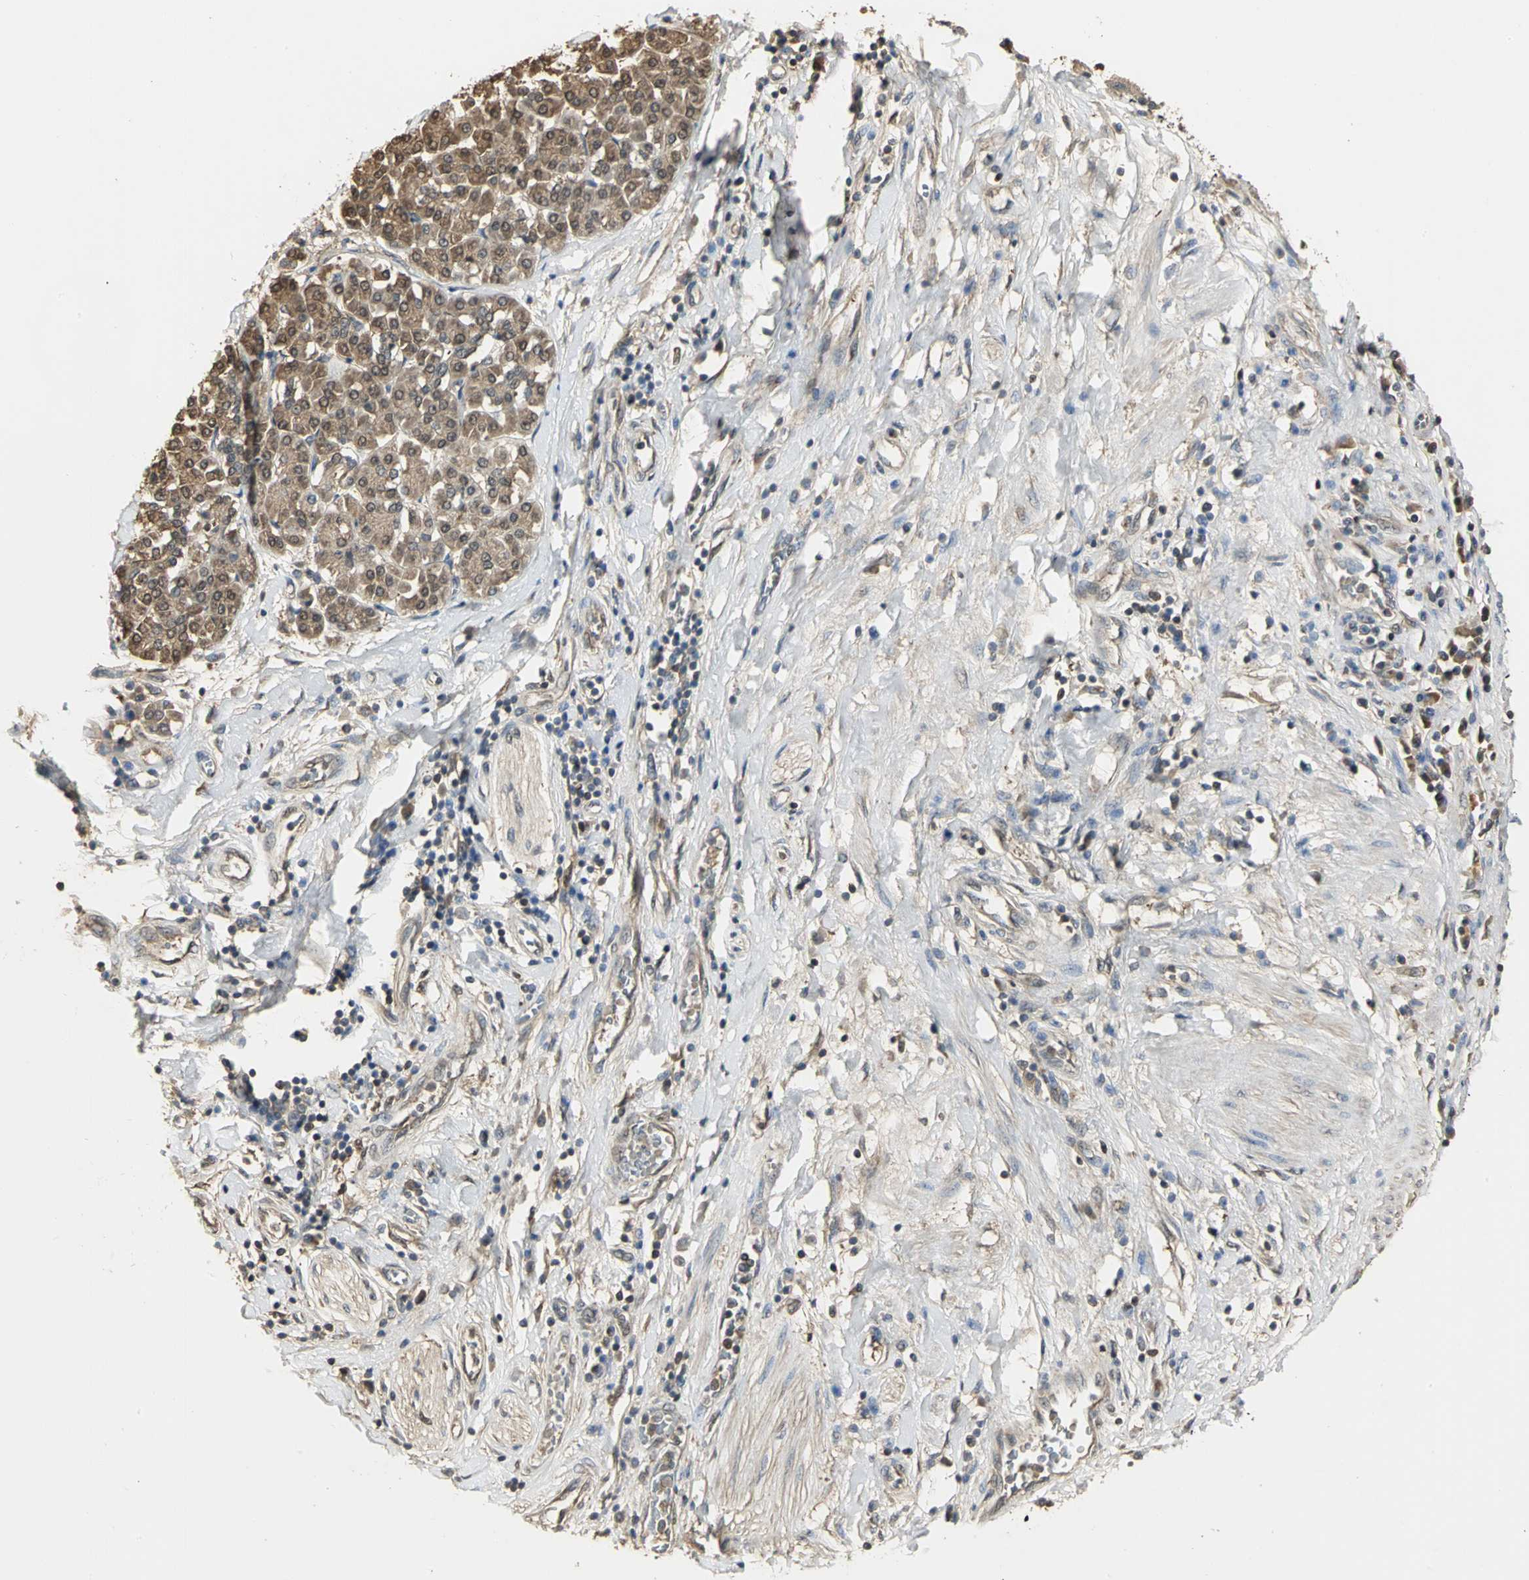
{"staining": {"intensity": "moderate", "quantity": ">75%", "location": "cytoplasmic/membranous,nuclear"}, "tissue": "pancreatic cancer", "cell_type": "Tumor cells", "image_type": "cancer", "snomed": [{"axis": "morphology", "description": "Adenocarcinoma, NOS"}, {"axis": "topography", "description": "Pancreas"}], "caption": "Tumor cells exhibit medium levels of moderate cytoplasmic/membranous and nuclear expression in approximately >75% of cells in human pancreatic adenocarcinoma.", "gene": "PARK7", "patient": {"sex": "female", "age": 48}}